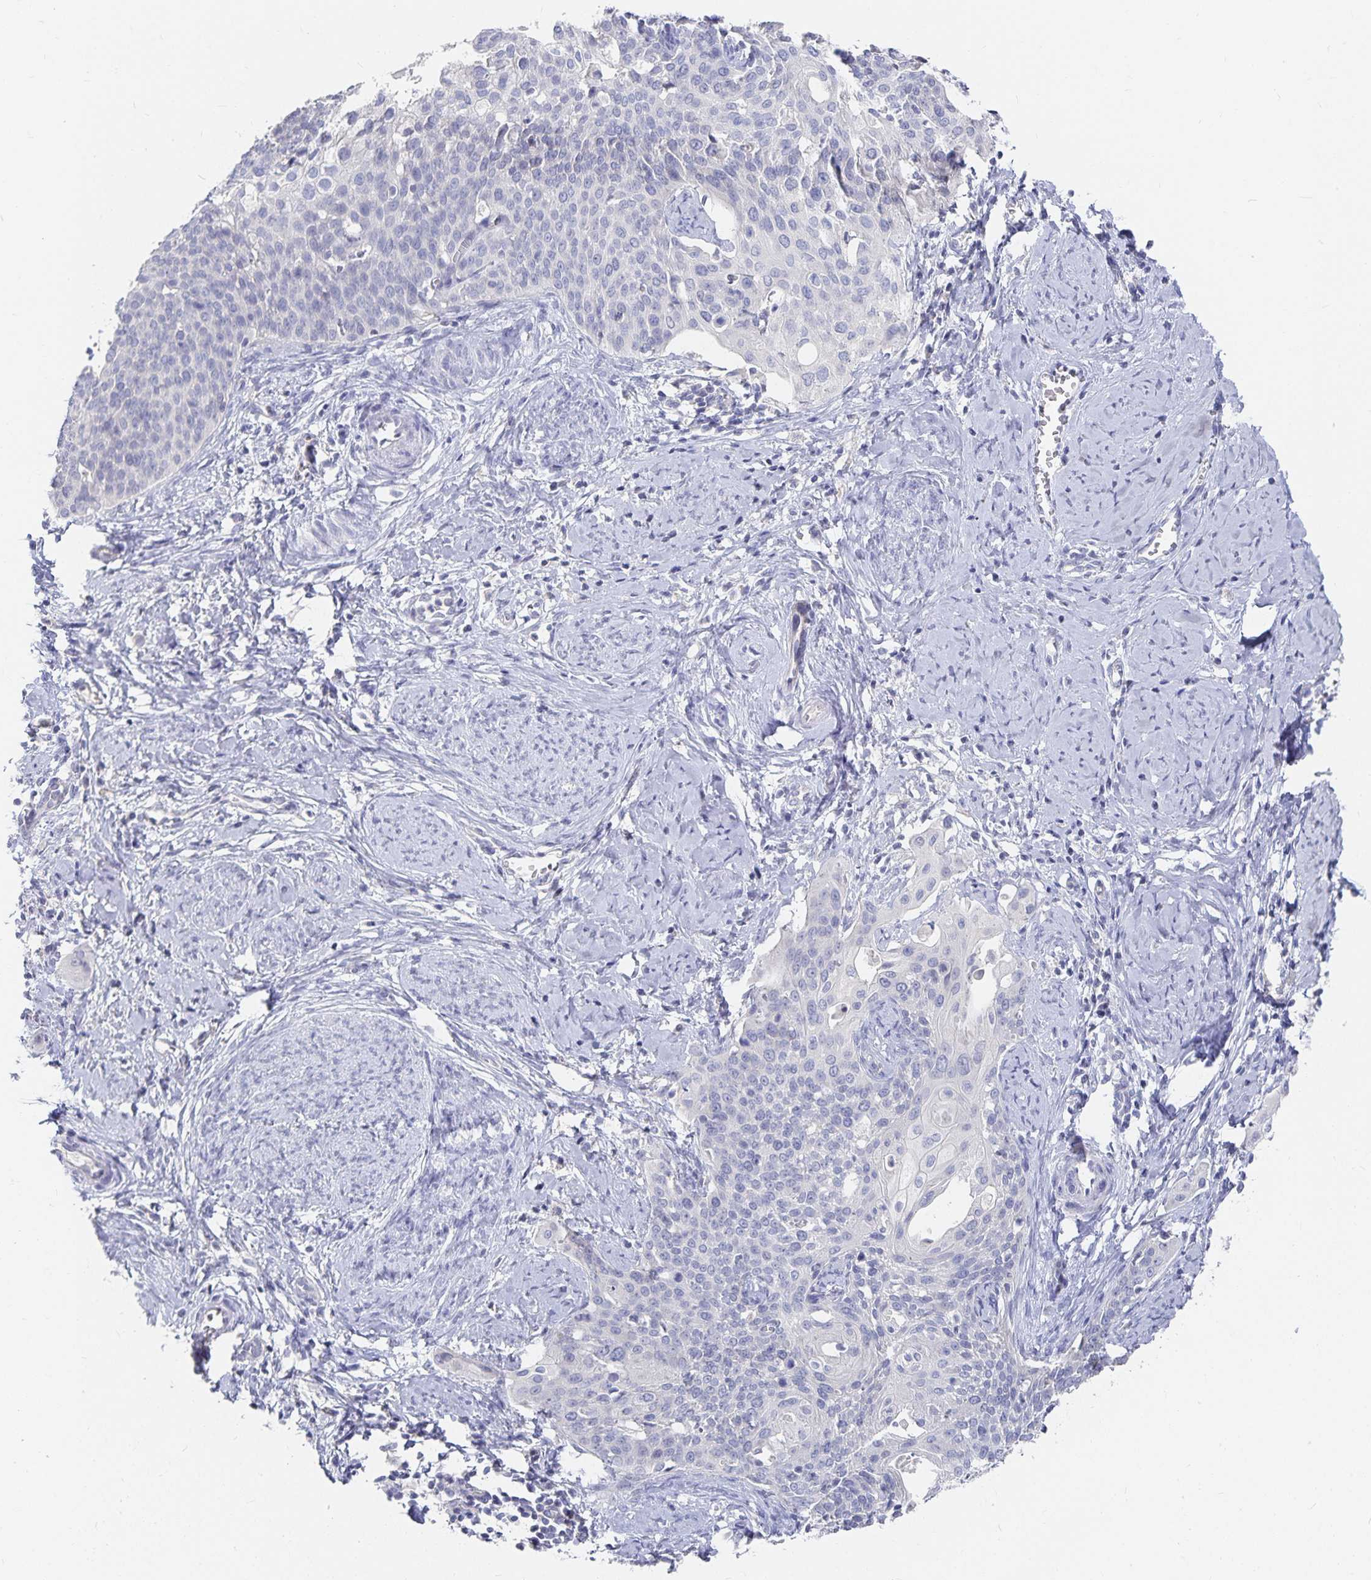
{"staining": {"intensity": "negative", "quantity": "none", "location": "none"}, "tissue": "cervical cancer", "cell_type": "Tumor cells", "image_type": "cancer", "snomed": [{"axis": "morphology", "description": "Squamous cell carcinoma, NOS"}, {"axis": "topography", "description": "Cervix"}], "caption": "Immunohistochemistry (IHC) of human squamous cell carcinoma (cervical) demonstrates no expression in tumor cells.", "gene": "DNAH9", "patient": {"sex": "female", "age": 44}}